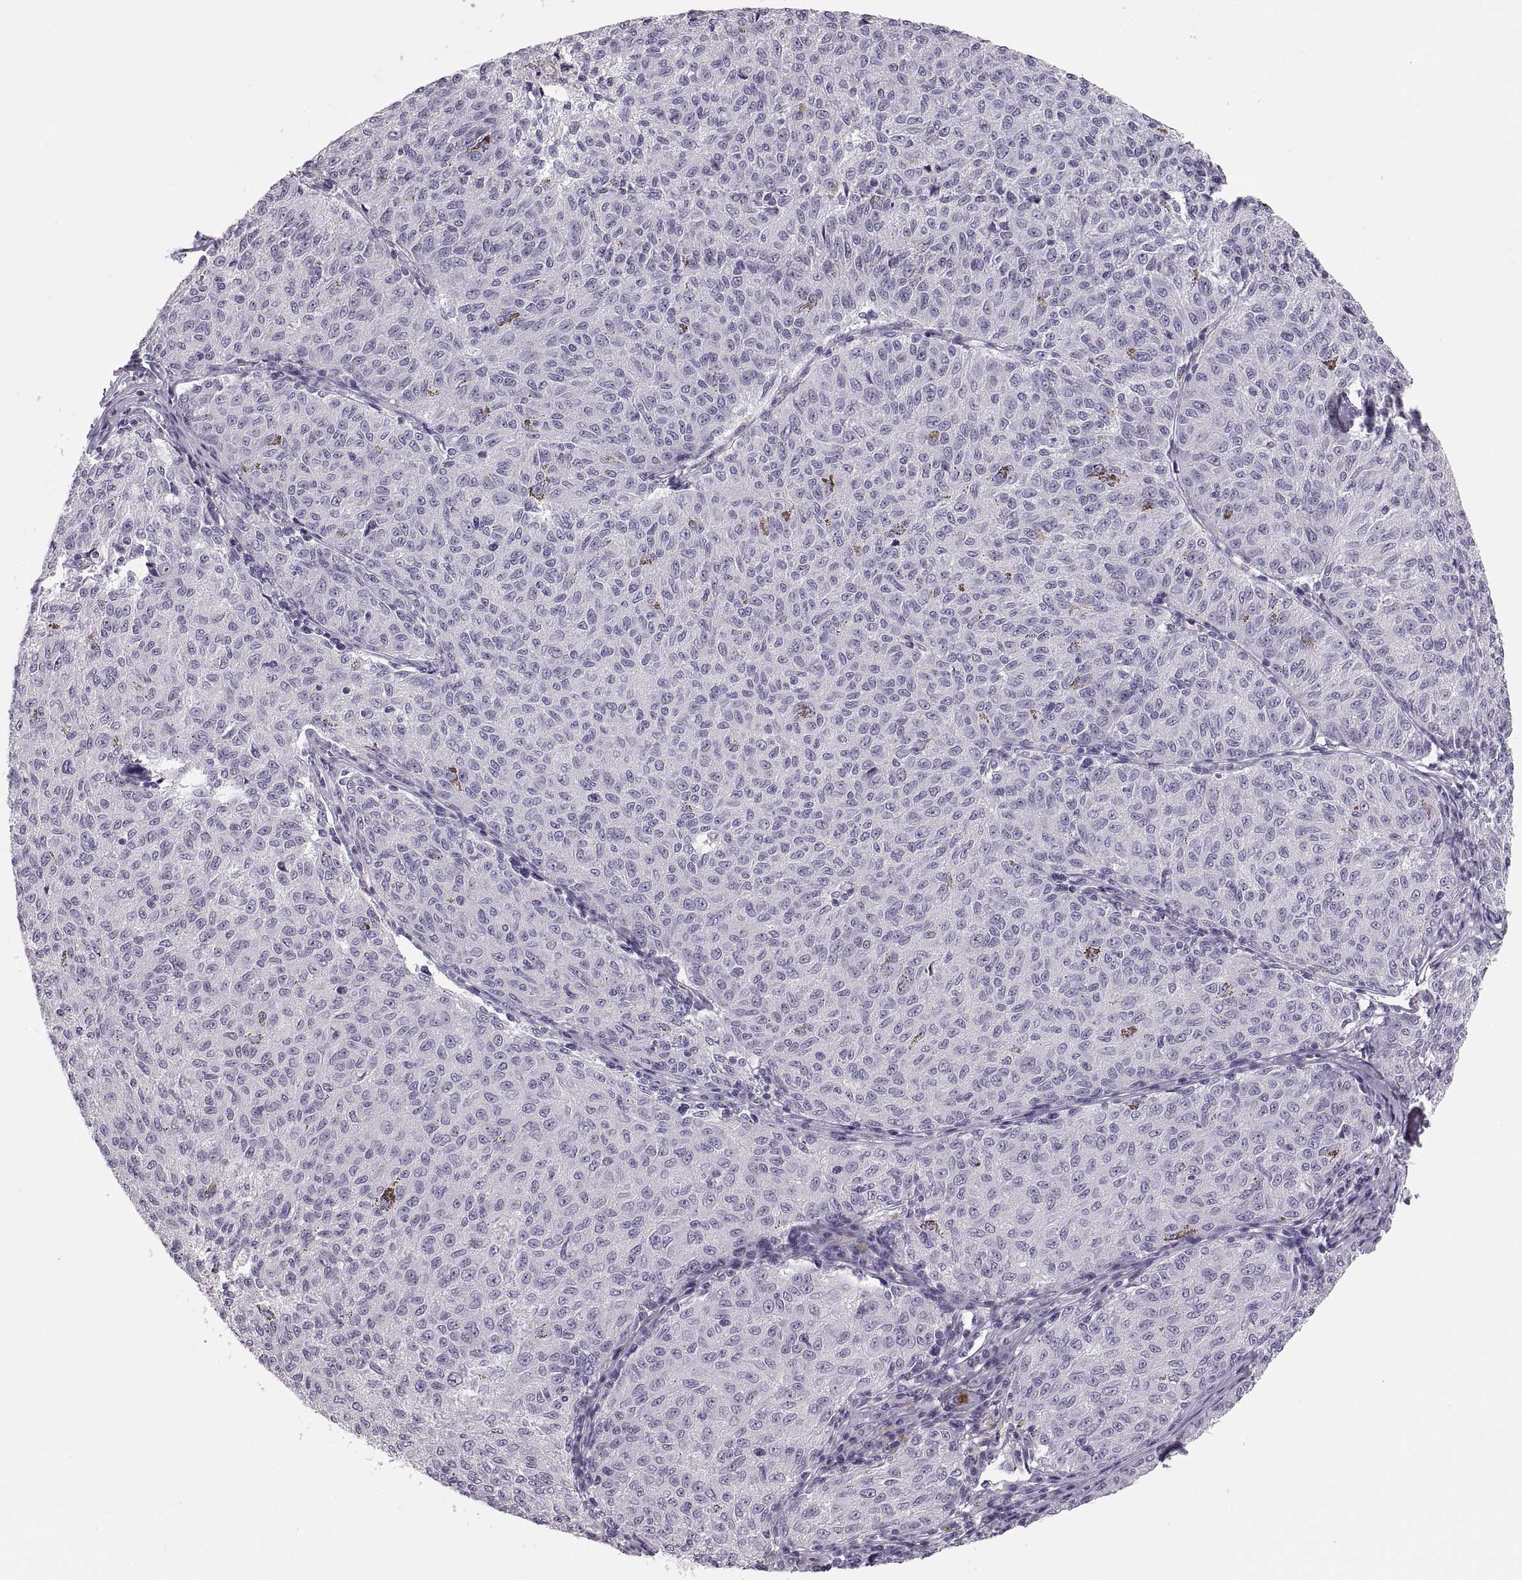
{"staining": {"intensity": "negative", "quantity": "none", "location": "none"}, "tissue": "melanoma", "cell_type": "Tumor cells", "image_type": "cancer", "snomed": [{"axis": "morphology", "description": "Malignant melanoma, NOS"}, {"axis": "topography", "description": "Skin"}], "caption": "Immunohistochemical staining of melanoma reveals no significant staining in tumor cells. Nuclei are stained in blue.", "gene": "MILR1", "patient": {"sex": "female", "age": 72}}